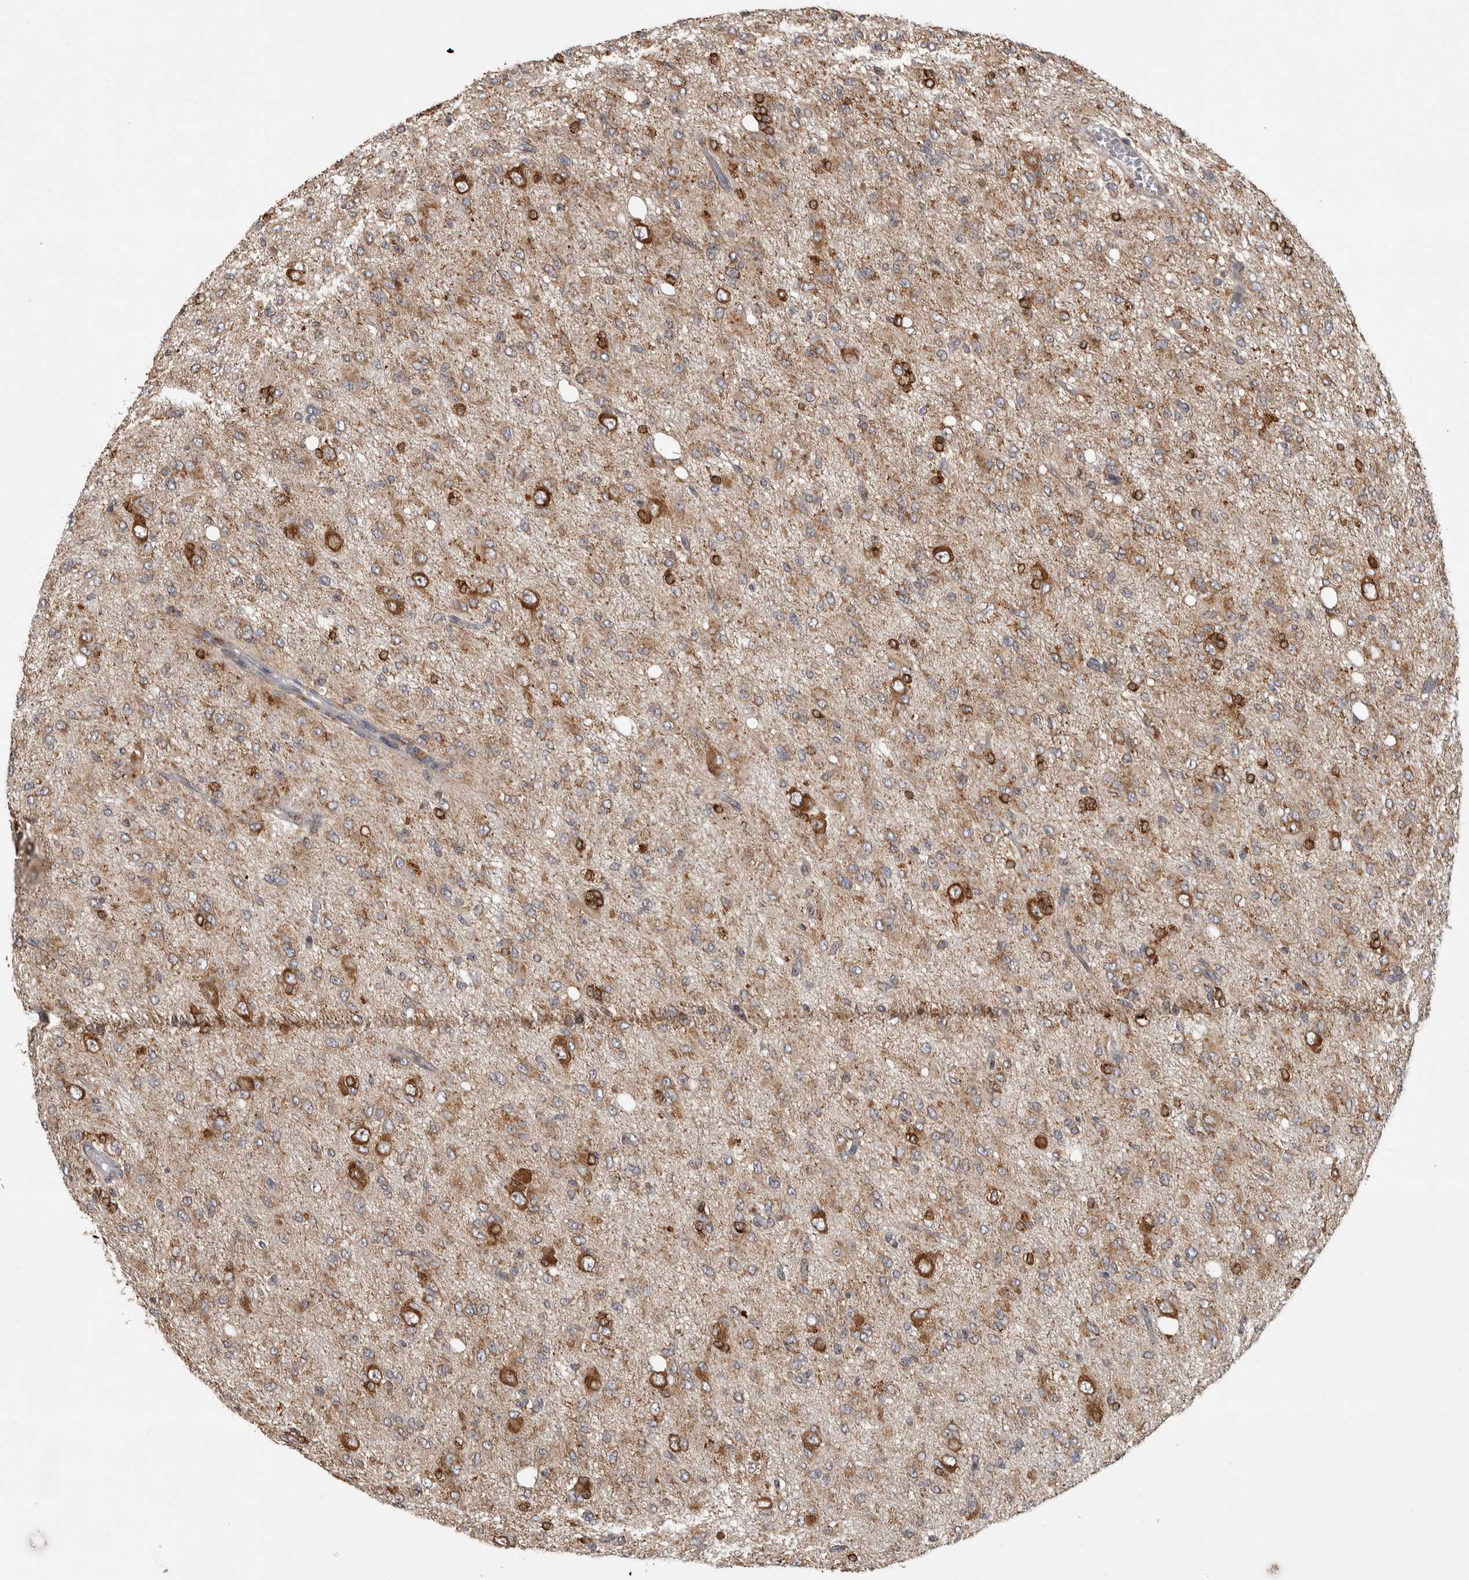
{"staining": {"intensity": "moderate", "quantity": ">75%", "location": "cytoplasmic/membranous"}, "tissue": "glioma", "cell_type": "Tumor cells", "image_type": "cancer", "snomed": [{"axis": "morphology", "description": "Glioma, malignant, High grade"}, {"axis": "topography", "description": "Brain"}], "caption": "High-power microscopy captured an immunohistochemistry image of glioma, revealing moderate cytoplasmic/membranous positivity in approximately >75% of tumor cells.", "gene": "ATXN2", "patient": {"sex": "female", "age": 59}}